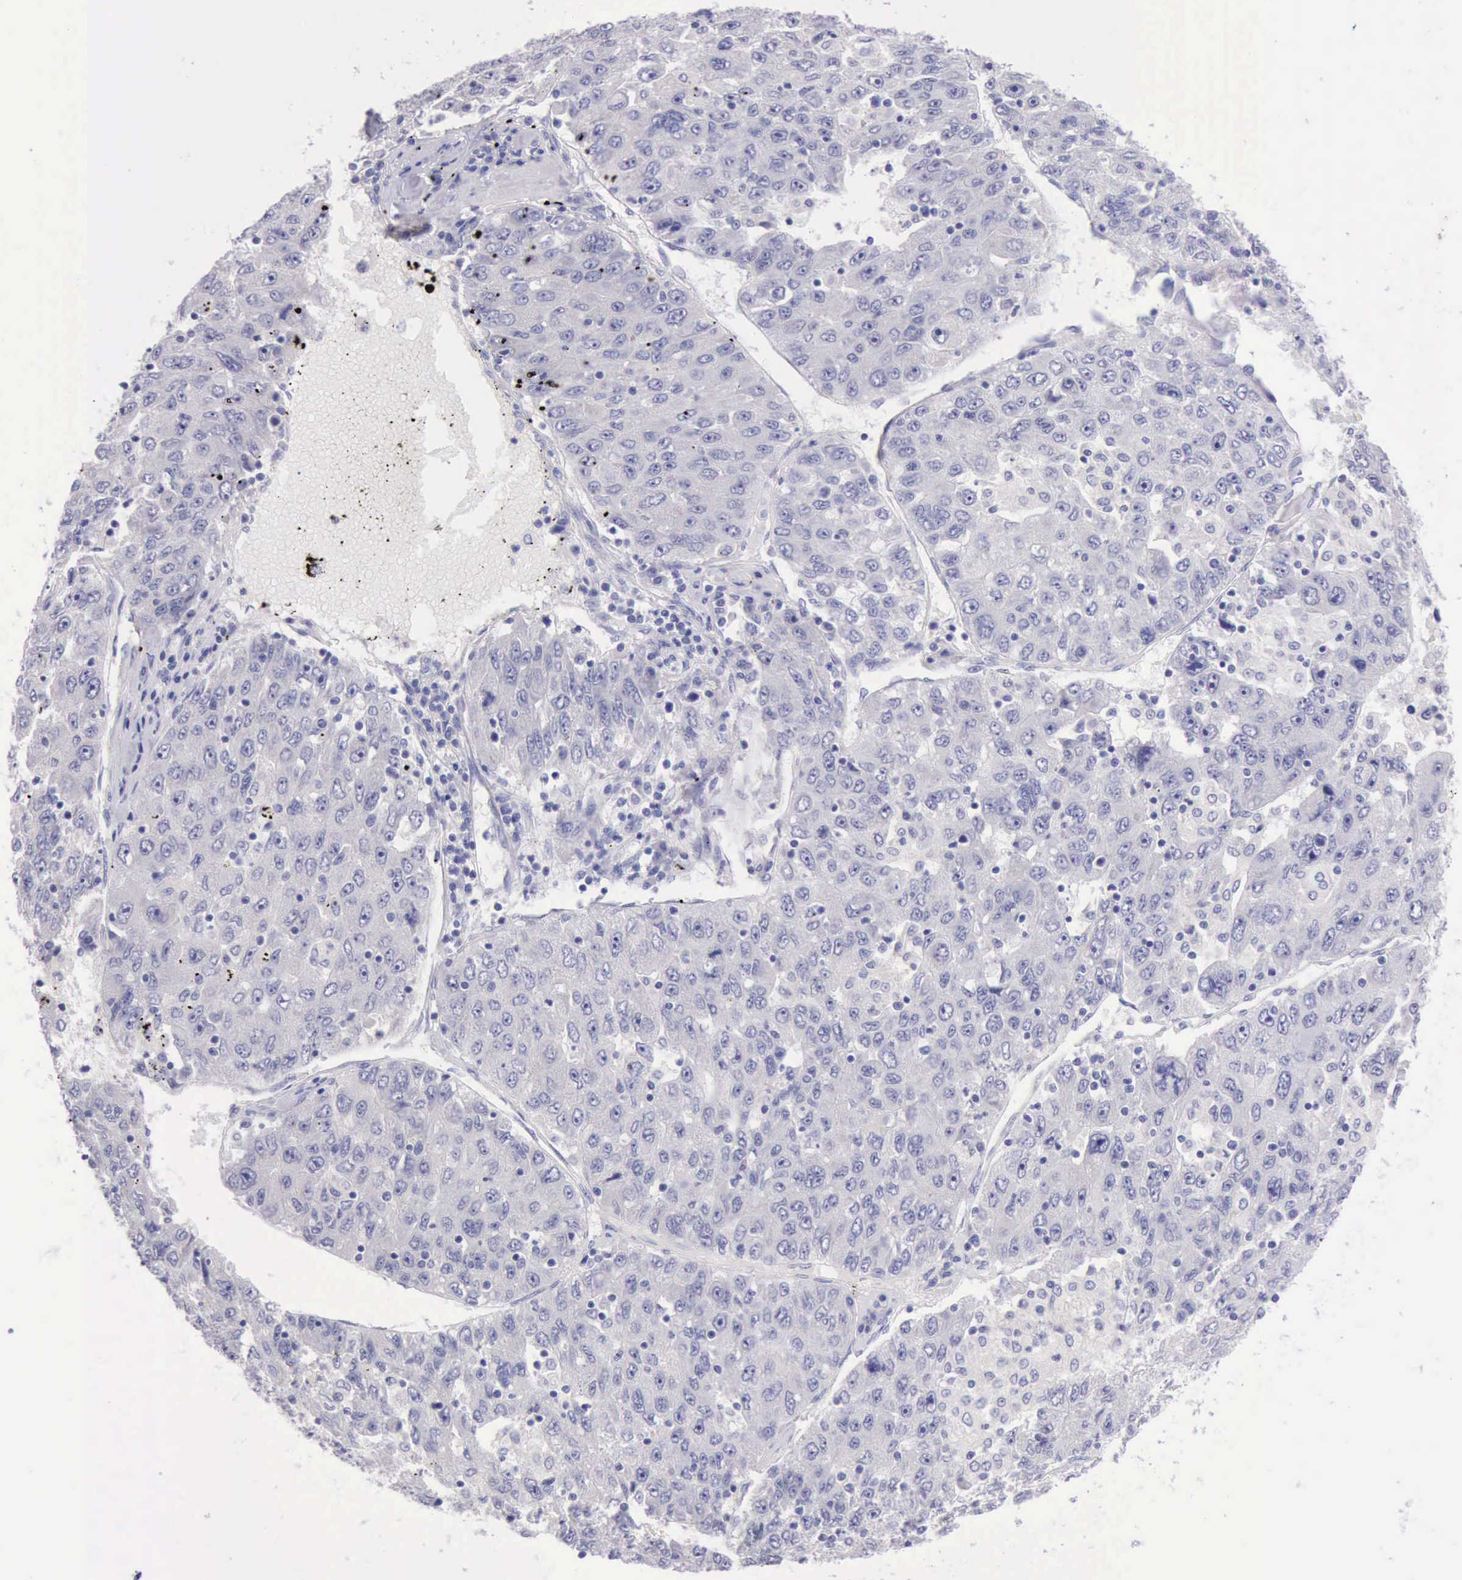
{"staining": {"intensity": "negative", "quantity": "none", "location": "none"}, "tissue": "liver cancer", "cell_type": "Tumor cells", "image_type": "cancer", "snomed": [{"axis": "morphology", "description": "Carcinoma, Hepatocellular, NOS"}, {"axis": "topography", "description": "Liver"}], "caption": "Tumor cells are negative for brown protein staining in liver cancer (hepatocellular carcinoma).", "gene": "LRFN5", "patient": {"sex": "male", "age": 49}}